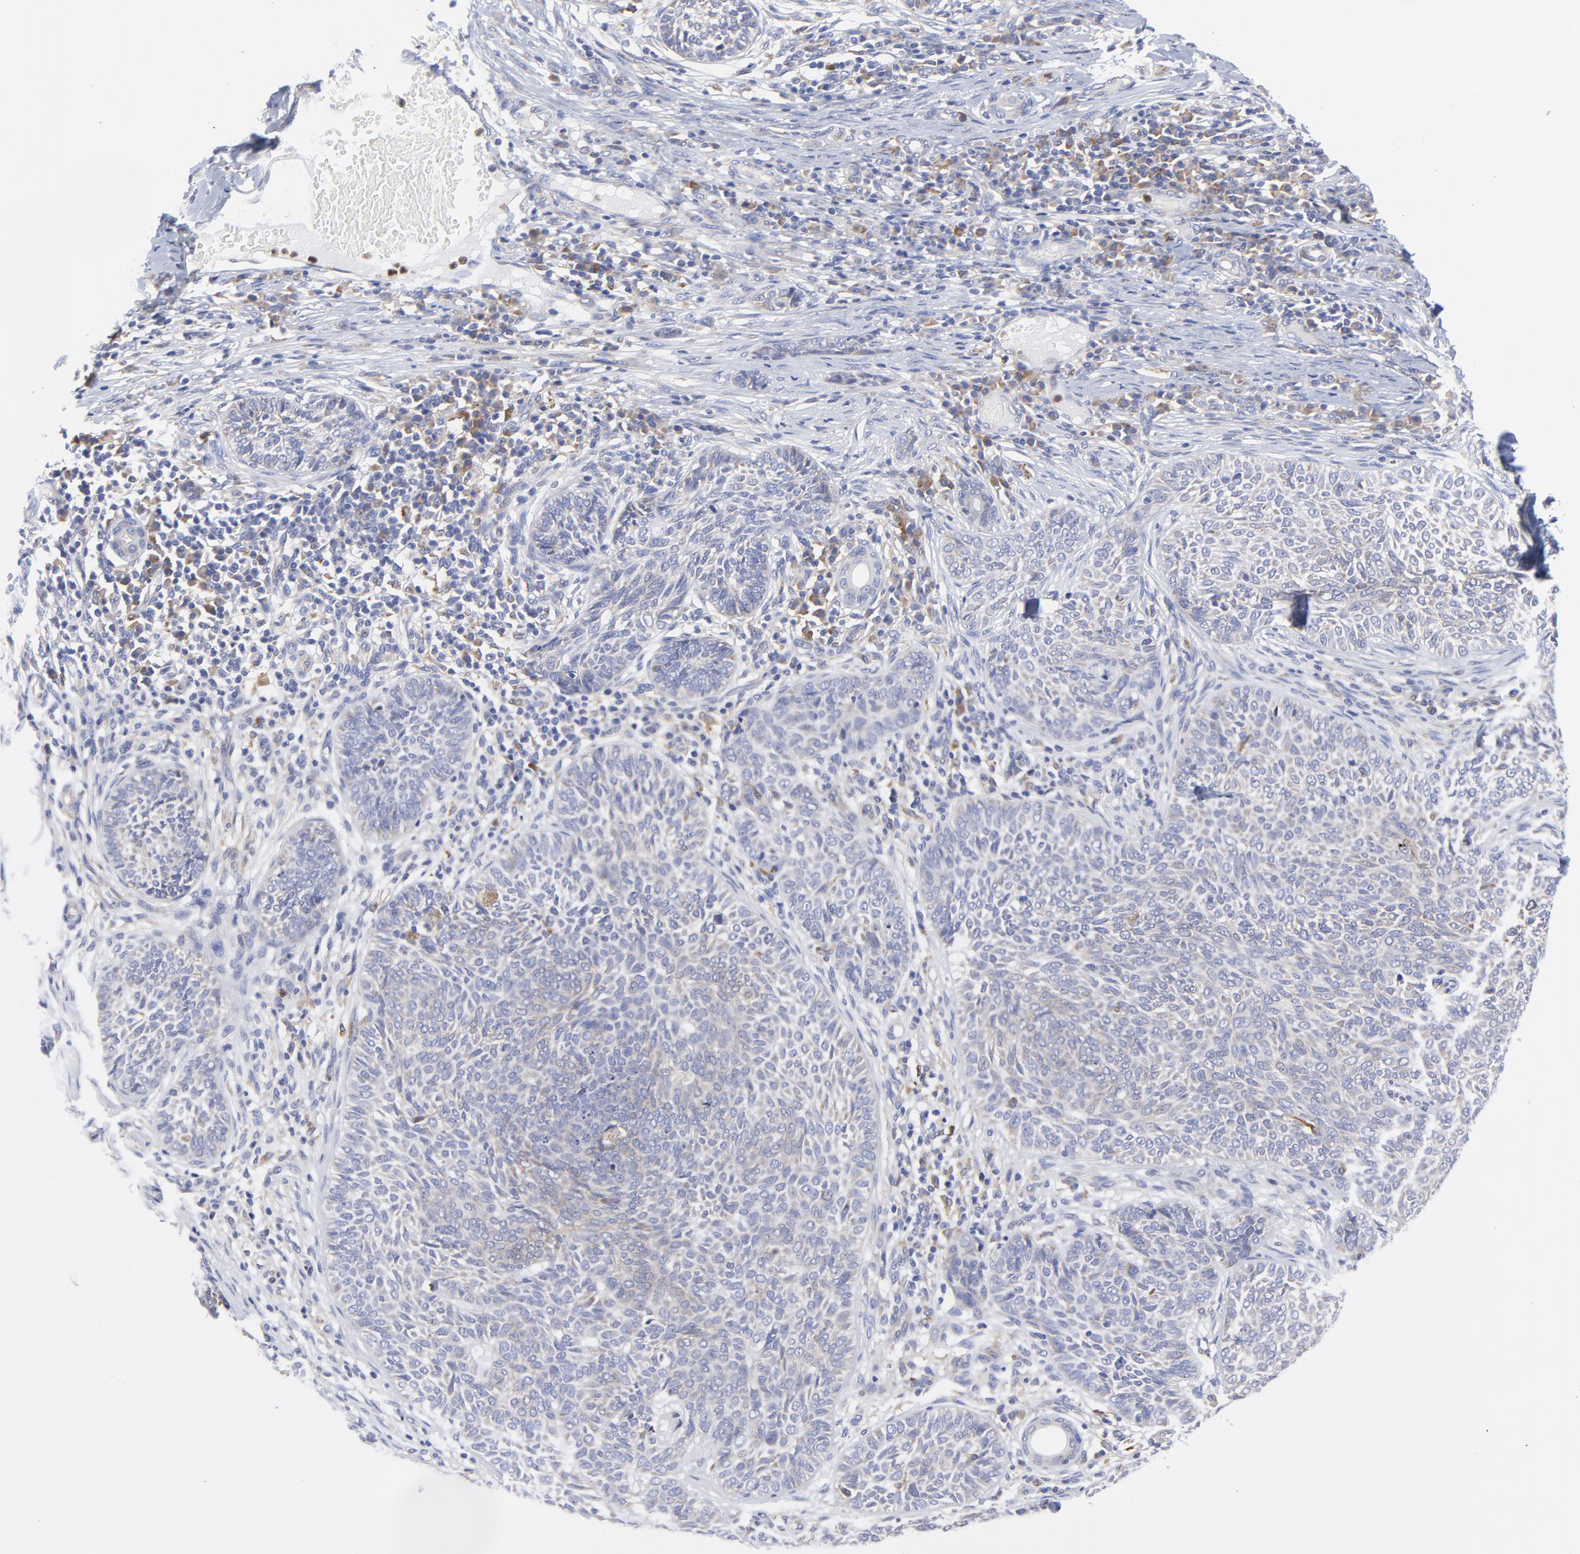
{"staining": {"intensity": "weak", "quantity": "<25%", "location": "cytoplasmic/membranous"}, "tissue": "skin cancer", "cell_type": "Tumor cells", "image_type": "cancer", "snomed": [{"axis": "morphology", "description": "Basal cell carcinoma"}, {"axis": "topography", "description": "Skin"}], "caption": "Tumor cells are negative for protein expression in human skin basal cell carcinoma.", "gene": "MOSPD2", "patient": {"sex": "male", "age": 87}}